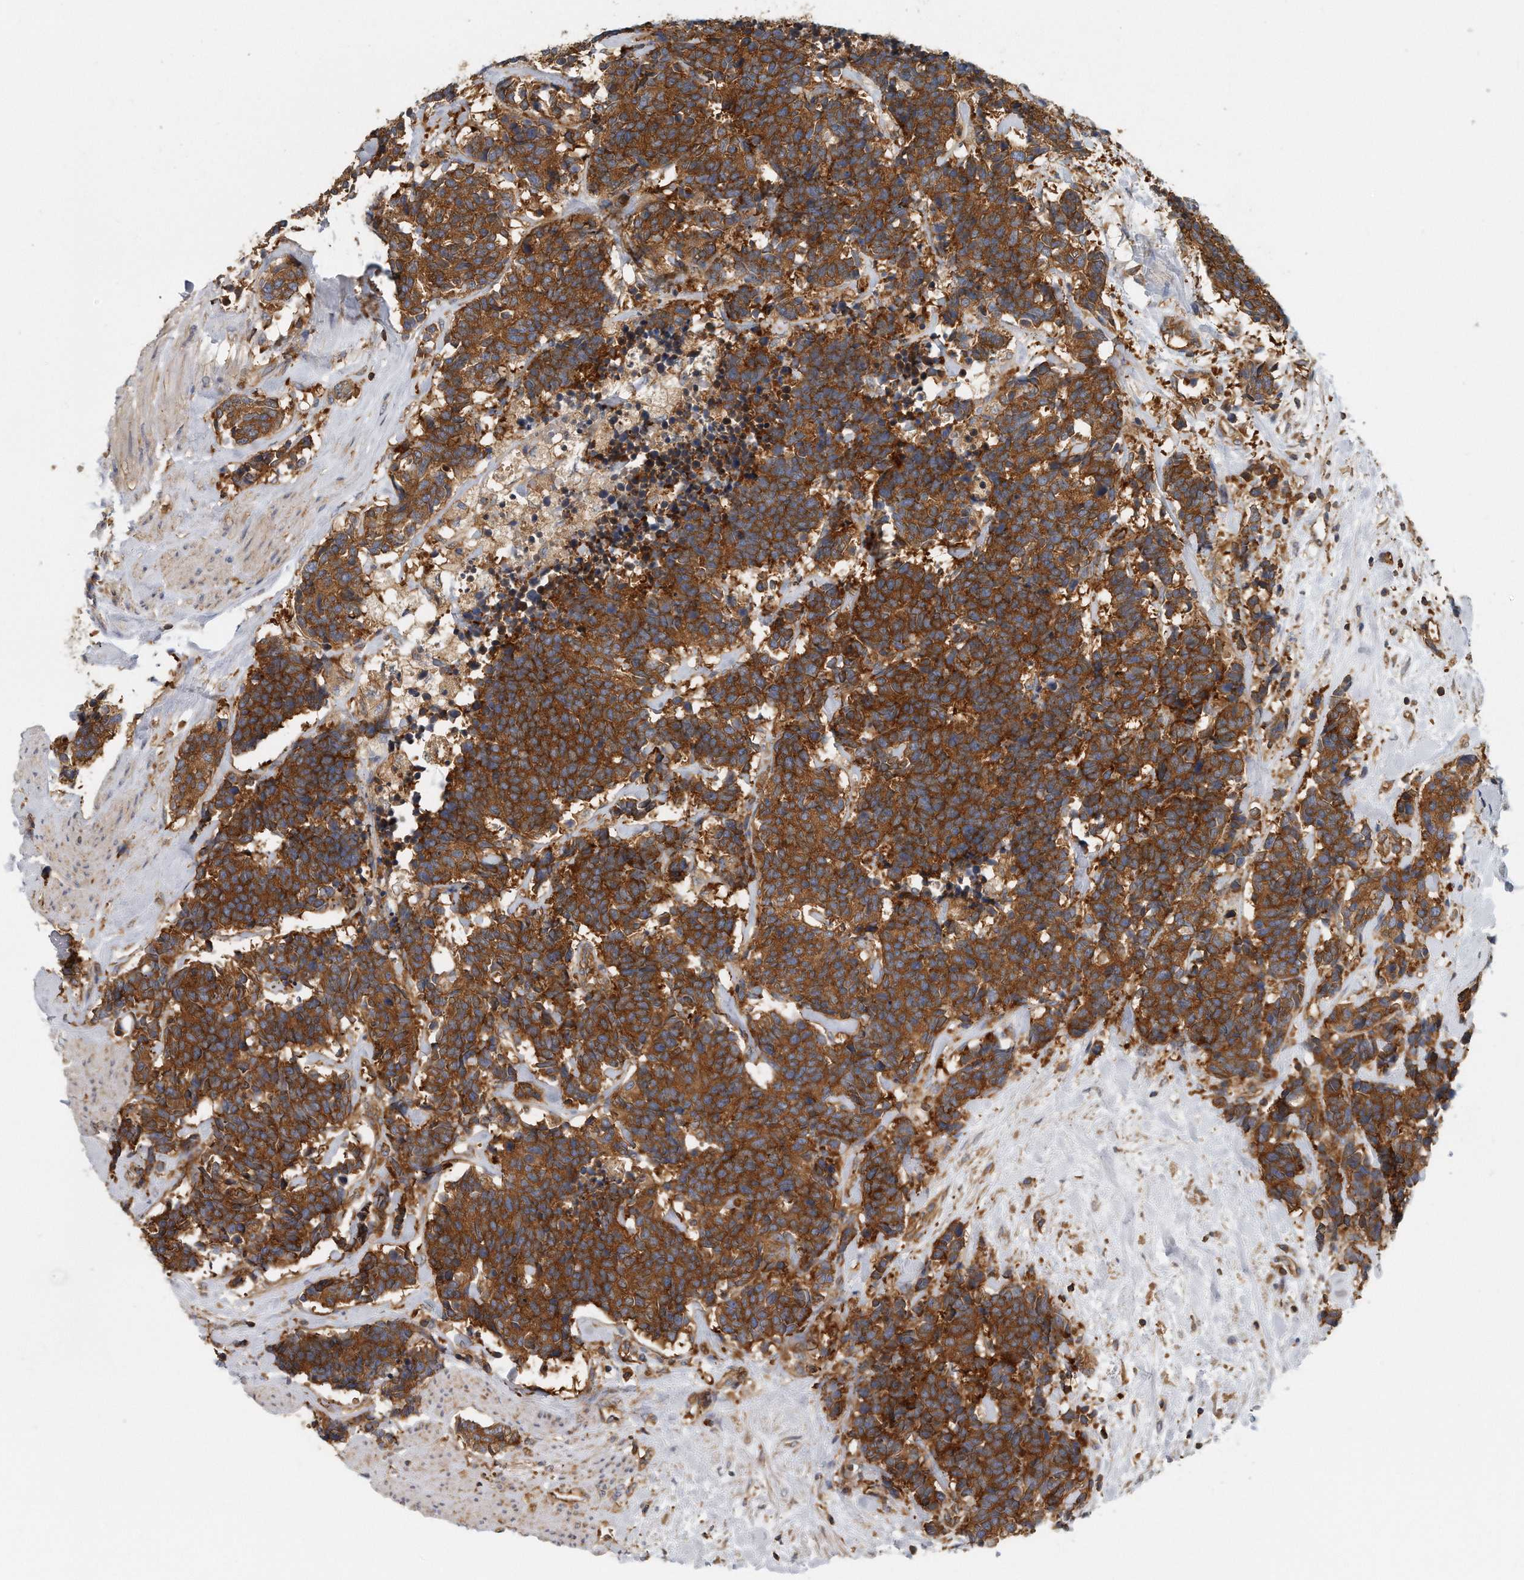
{"staining": {"intensity": "strong", "quantity": ">75%", "location": "cytoplasmic/membranous"}, "tissue": "carcinoid", "cell_type": "Tumor cells", "image_type": "cancer", "snomed": [{"axis": "morphology", "description": "Carcinoma, NOS"}, {"axis": "morphology", "description": "Carcinoid, malignant, NOS"}, {"axis": "topography", "description": "Urinary bladder"}], "caption": "The micrograph reveals a brown stain indicating the presence of a protein in the cytoplasmic/membranous of tumor cells in carcinoid.", "gene": "EIF3I", "patient": {"sex": "male", "age": 57}}